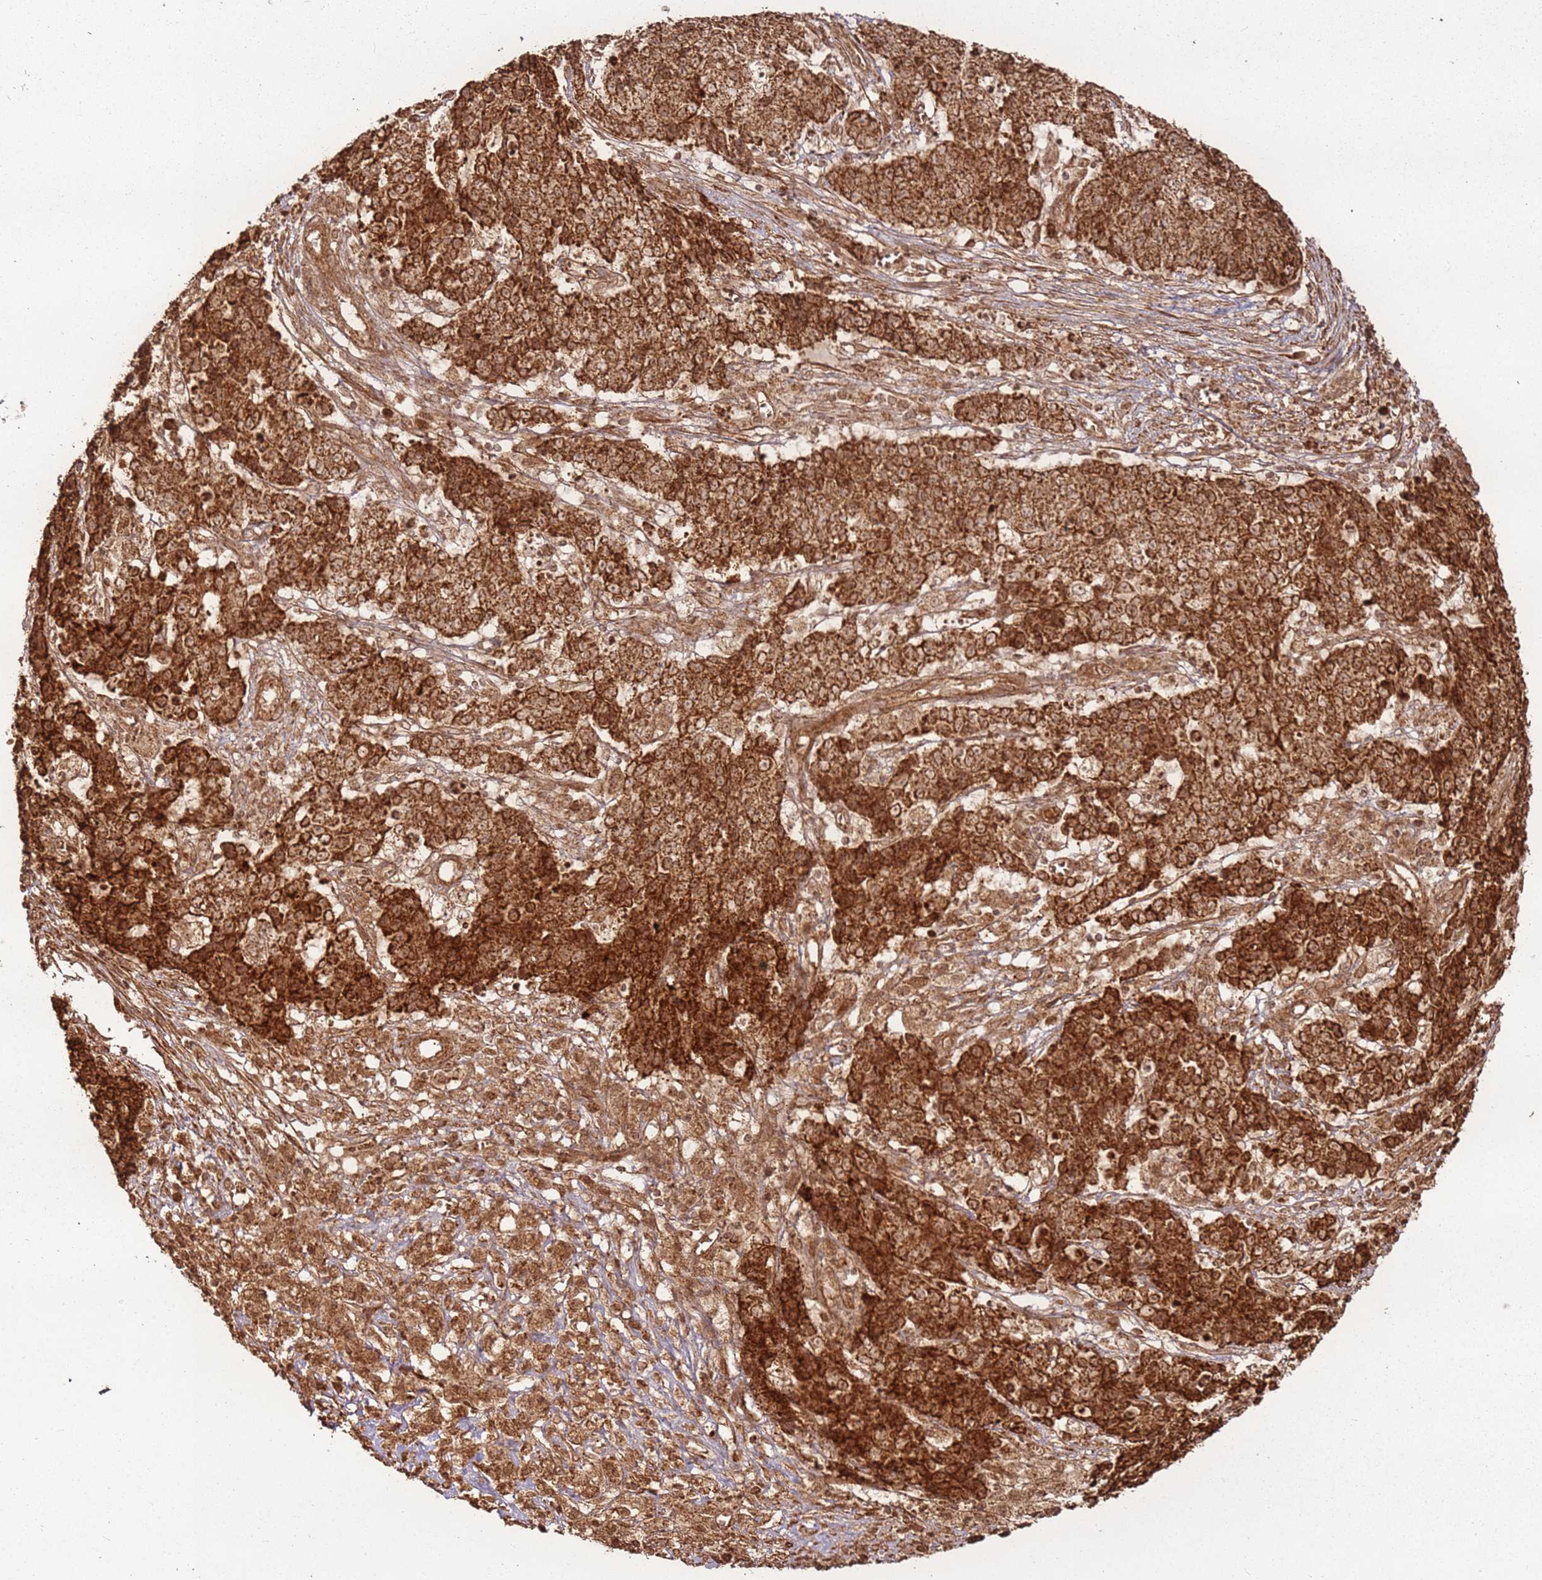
{"staining": {"intensity": "strong", "quantity": ">75%", "location": "cytoplasmic/membranous"}, "tissue": "ovarian cancer", "cell_type": "Tumor cells", "image_type": "cancer", "snomed": [{"axis": "morphology", "description": "Carcinoma, endometroid"}, {"axis": "topography", "description": "Ovary"}], "caption": "DAB (3,3'-diaminobenzidine) immunohistochemical staining of ovarian cancer reveals strong cytoplasmic/membranous protein expression in about >75% of tumor cells. (Brightfield microscopy of DAB IHC at high magnification).", "gene": "MRPS6", "patient": {"sex": "female", "age": 42}}